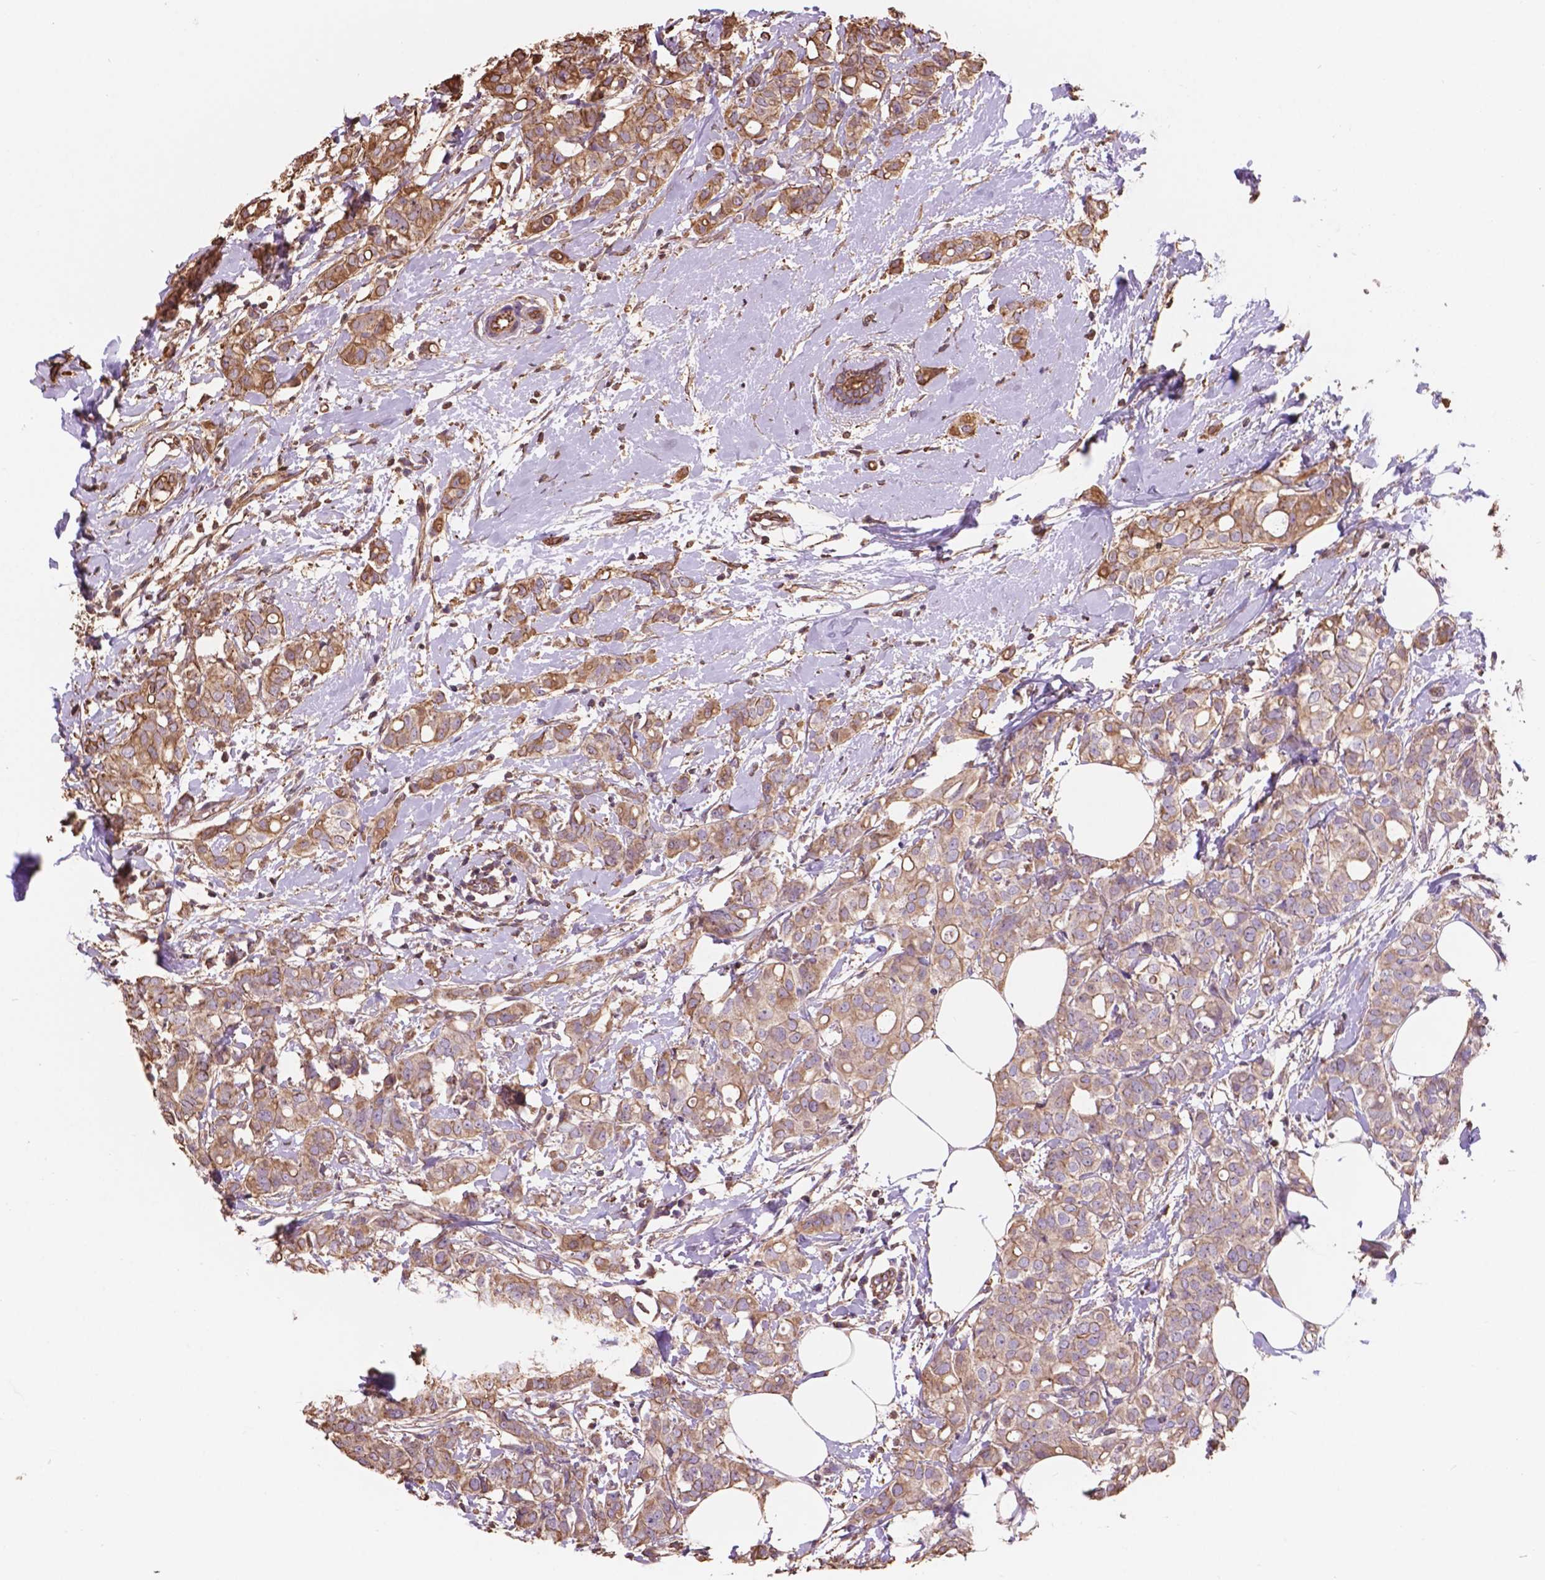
{"staining": {"intensity": "moderate", "quantity": ">75%", "location": "cytoplasmic/membranous"}, "tissue": "breast cancer", "cell_type": "Tumor cells", "image_type": "cancer", "snomed": [{"axis": "morphology", "description": "Duct carcinoma"}, {"axis": "topography", "description": "Breast"}], "caption": "A micrograph showing moderate cytoplasmic/membranous positivity in approximately >75% of tumor cells in invasive ductal carcinoma (breast), as visualized by brown immunohistochemical staining.", "gene": "NIPA2", "patient": {"sex": "female", "age": 40}}